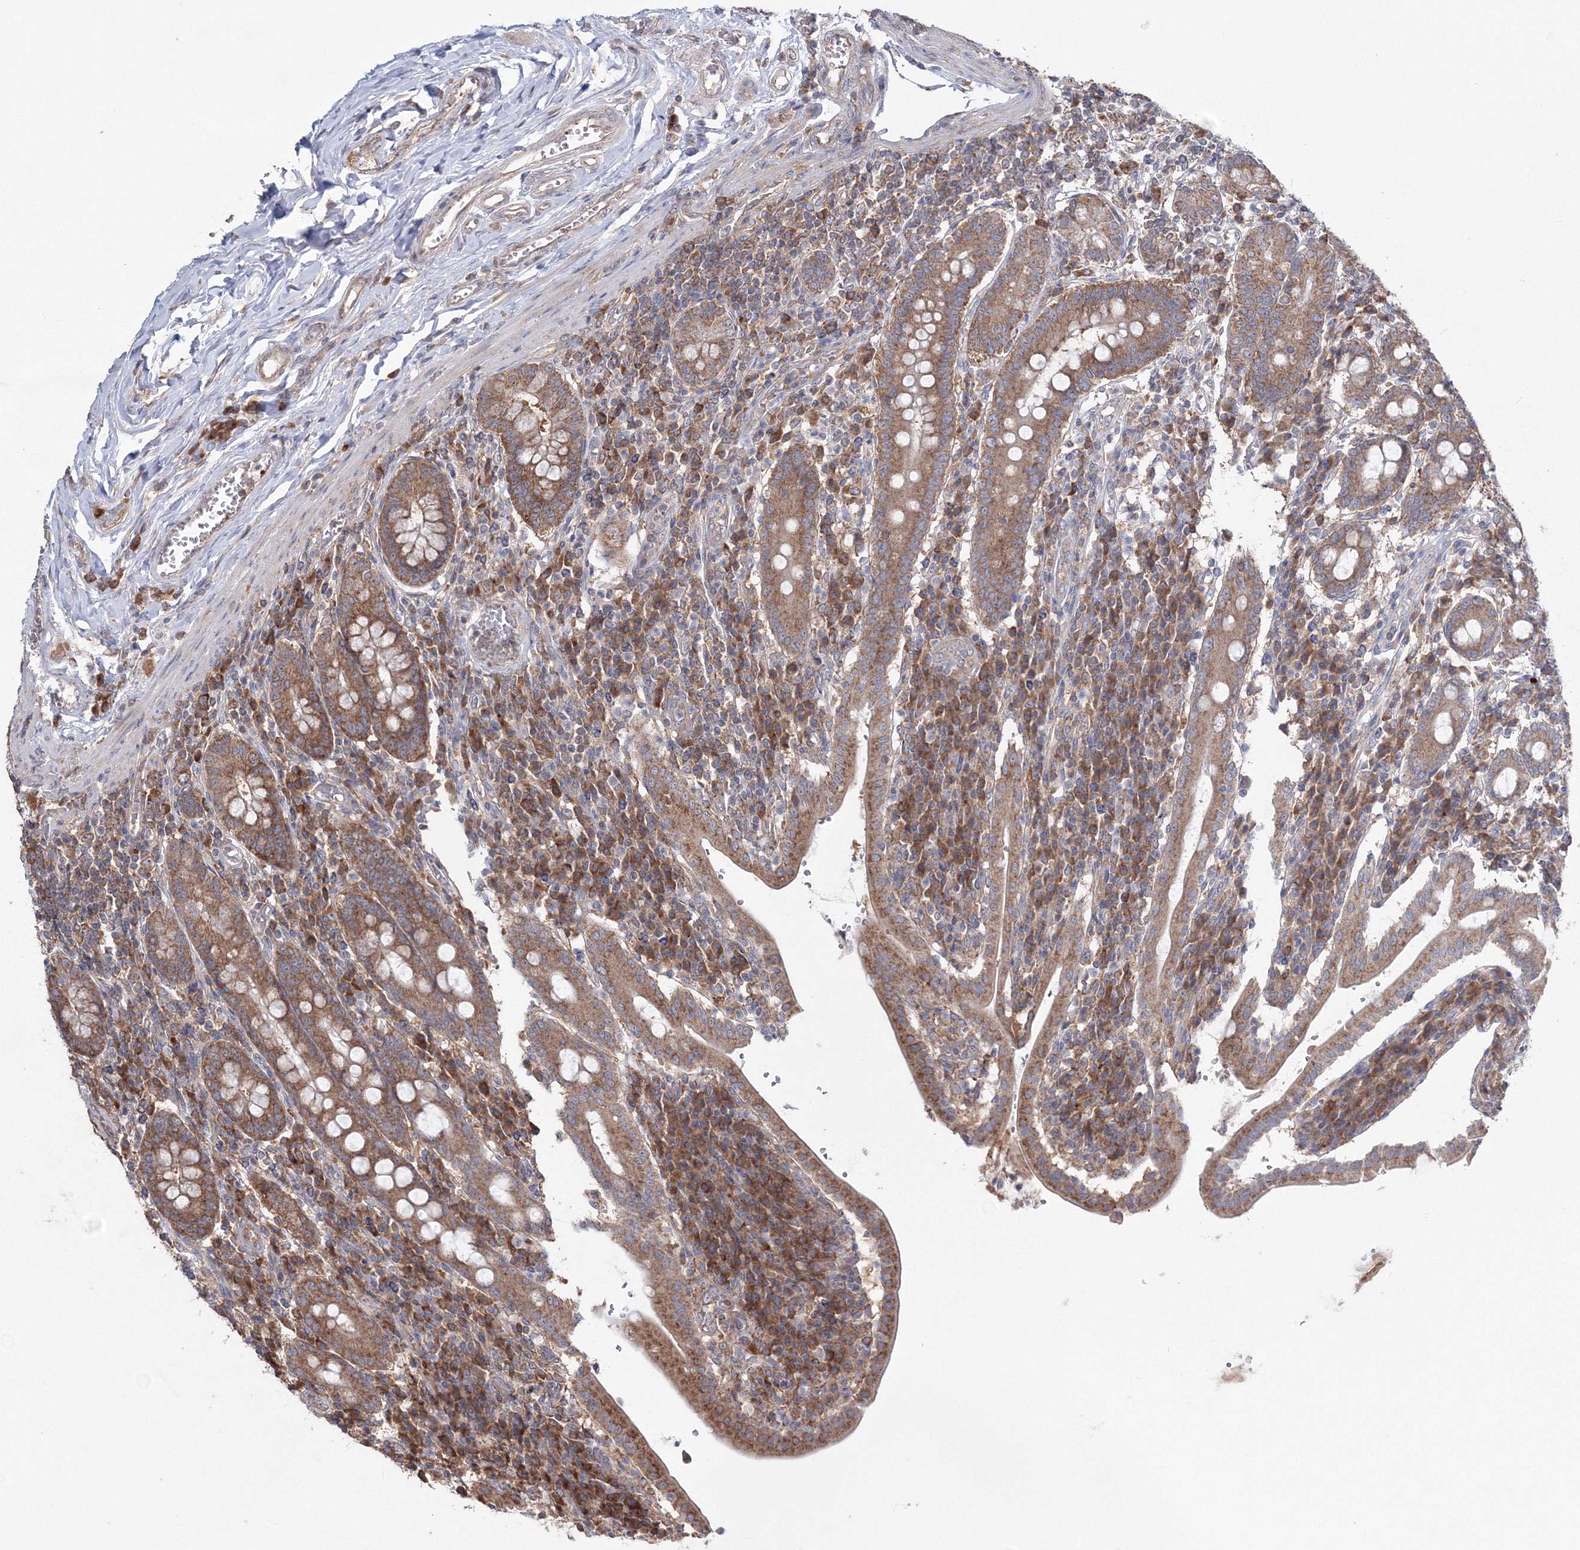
{"staining": {"intensity": "strong", "quantity": ">75%", "location": "cytoplasmic/membranous"}, "tissue": "duodenum", "cell_type": "Glandular cells", "image_type": "normal", "snomed": [{"axis": "morphology", "description": "Normal tissue, NOS"}, {"axis": "morphology", "description": "Adenocarcinoma, NOS"}, {"axis": "topography", "description": "Pancreas"}, {"axis": "topography", "description": "Duodenum"}], "caption": "Protein analysis of benign duodenum exhibits strong cytoplasmic/membranous positivity in approximately >75% of glandular cells.", "gene": "PEX13", "patient": {"sex": "male", "age": 50}}